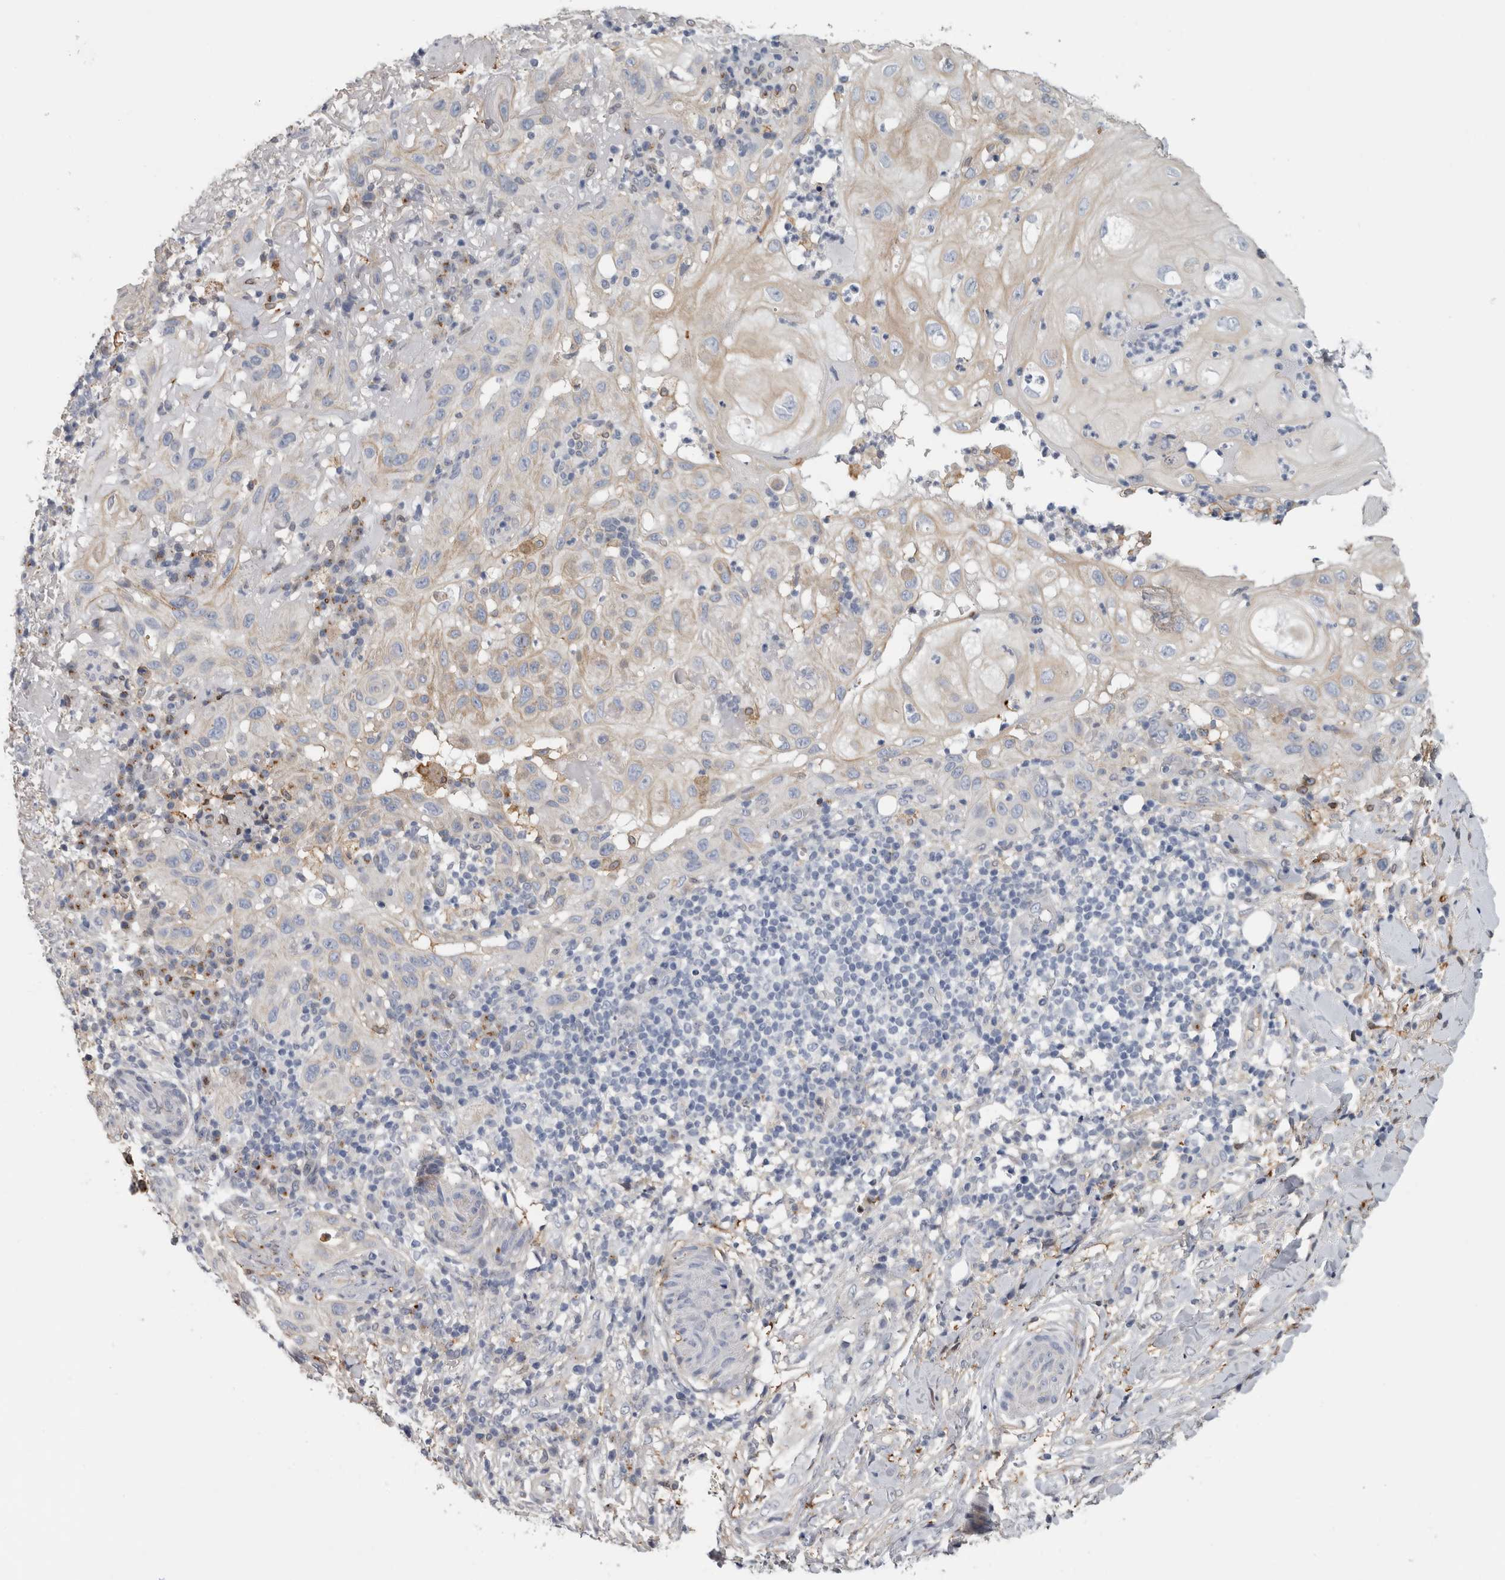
{"staining": {"intensity": "weak", "quantity": "25%-75%", "location": "cytoplasmic/membranous"}, "tissue": "skin cancer", "cell_type": "Tumor cells", "image_type": "cancer", "snomed": [{"axis": "morphology", "description": "Normal tissue, NOS"}, {"axis": "morphology", "description": "Squamous cell carcinoma, NOS"}, {"axis": "topography", "description": "Skin"}], "caption": "Squamous cell carcinoma (skin) stained with DAB IHC demonstrates low levels of weak cytoplasmic/membranous expression in about 25%-75% of tumor cells. (DAB IHC with brightfield microscopy, high magnification).", "gene": "DNAJC24", "patient": {"sex": "female", "age": 96}}